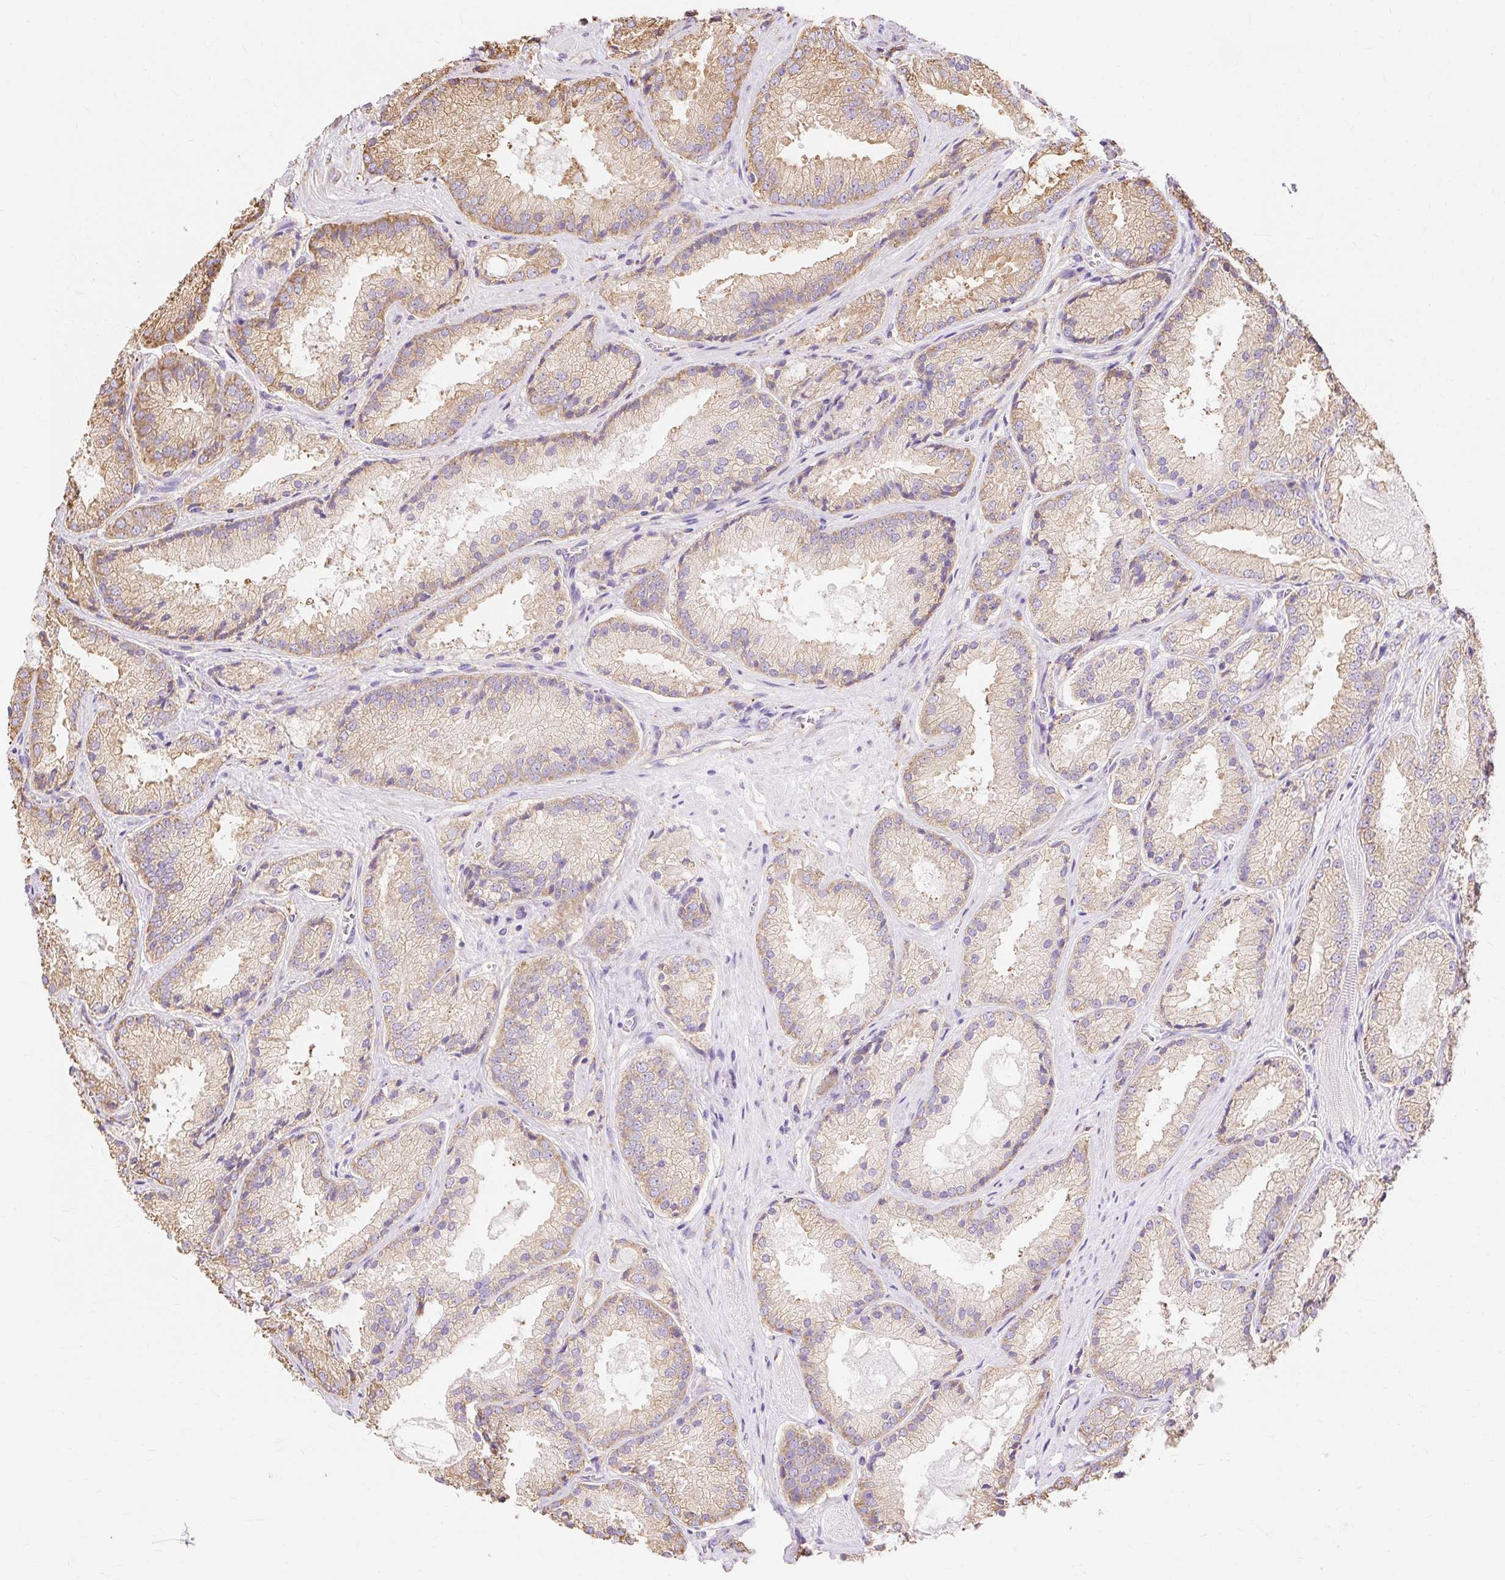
{"staining": {"intensity": "weak", "quantity": ">75%", "location": "cytoplasmic/membranous"}, "tissue": "prostate cancer", "cell_type": "Tumor cells", "image_type": "cancer", "snomed": [{"axis": "morphology", "description": "Adenocarcinoma, High grade"}, {"axis": "topography", "description": "Prostate"}], "caption": "High-power microscopy captured an immunohistochemistry (IHC) image of adenocarcinoma (high-grade) (prostate), revealing weak cytoplasmic/membranous staining in approximately >75% of tumor cells.", "gene": "RPS17", "patient": {"sex": "male", "age": 68}}